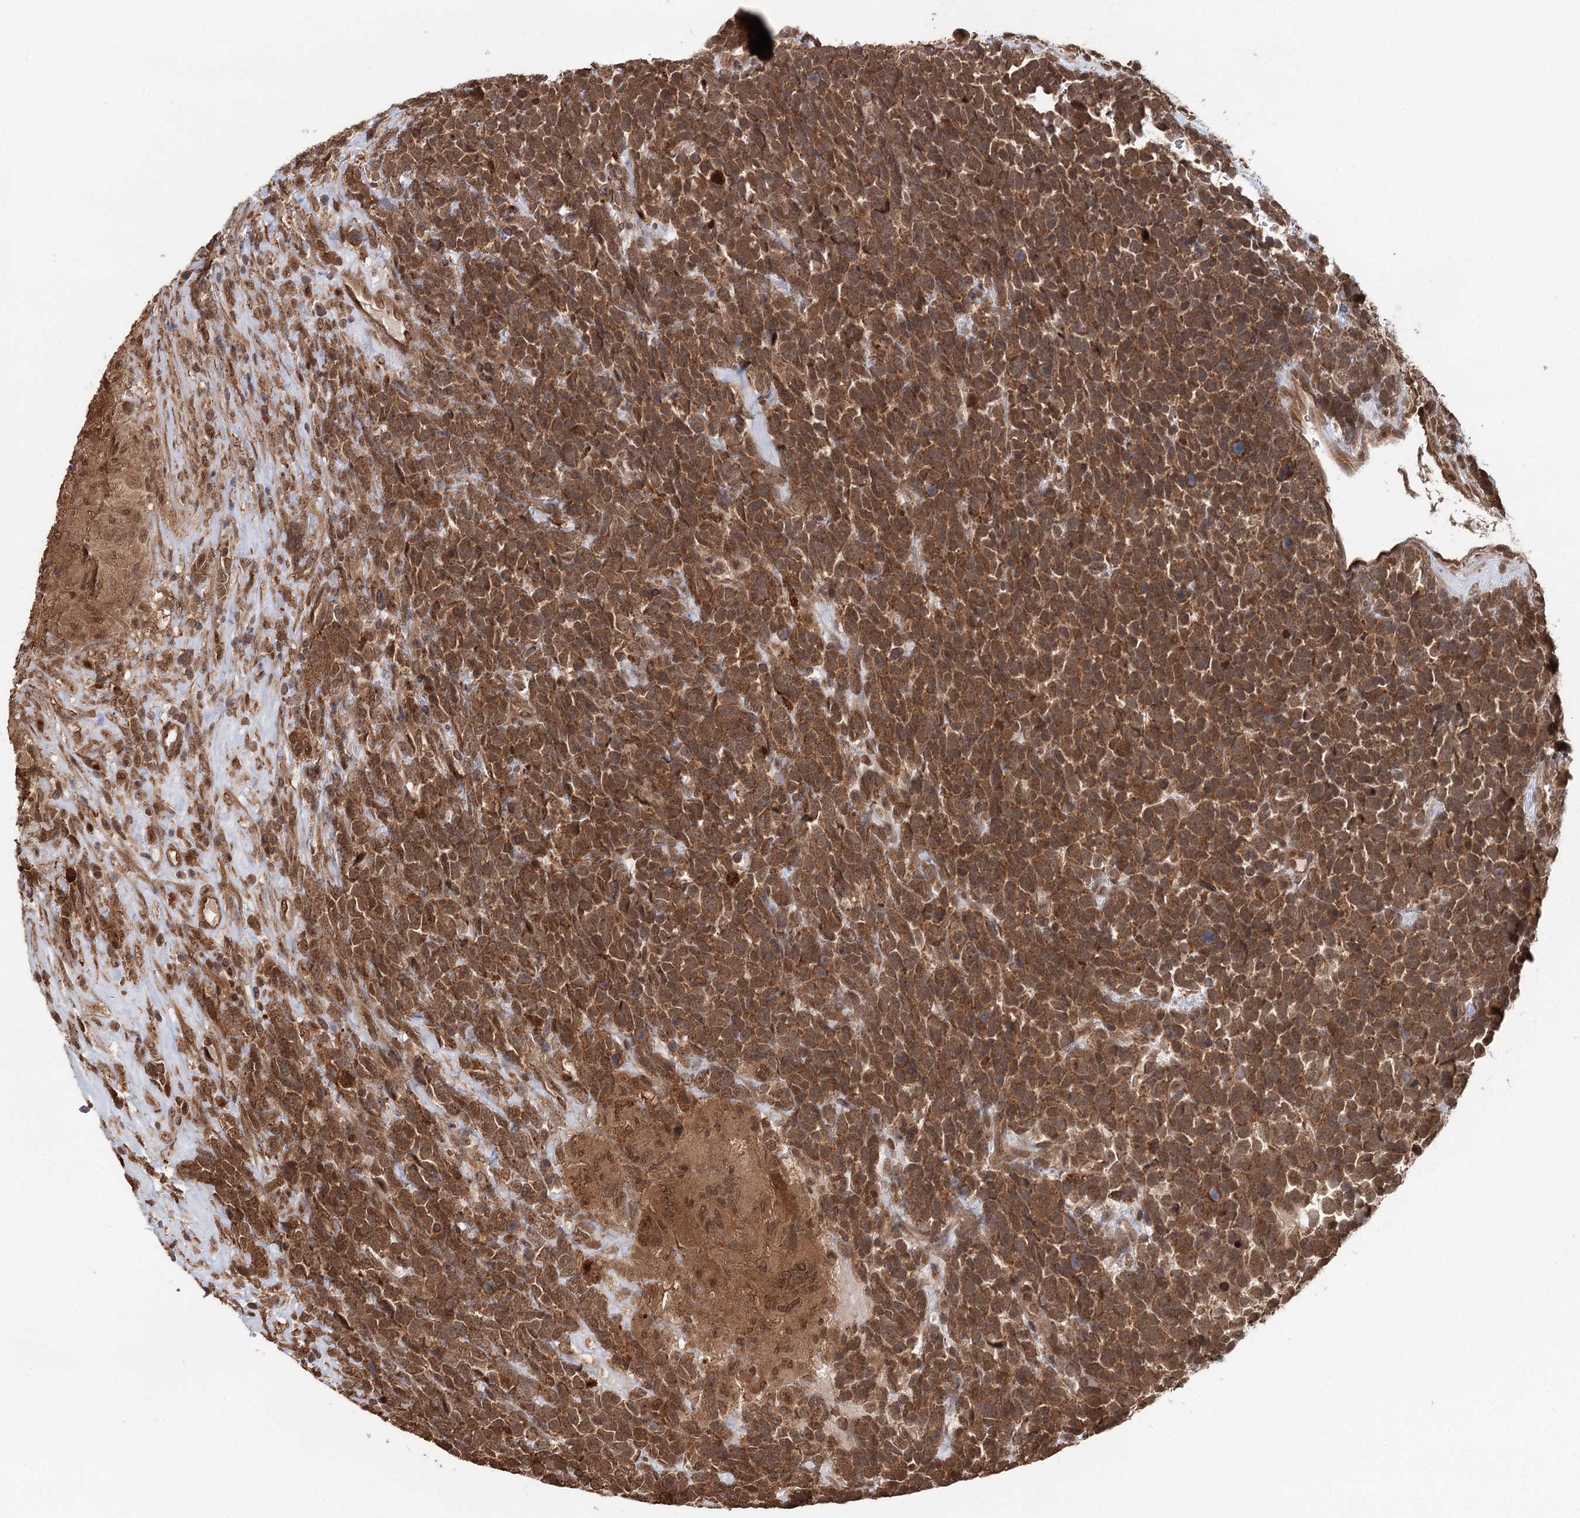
{"staining": {"intensity": "moderate", "quantity": ">75%", "location": "cytoplasmic/membranous,nuclear"}, "tissue": "urothelial cancer", "cell_type": "Tumor cells", "image_type": "cancer", "snomed": [{"axis": "morphology", "description": "Urothelial carcinoma, High grade"}, {"axis": "topography", "description": "Urinary bladder"}], "caption": "Immunohistochemistry photomicrograph of neoplastic tissue: urothelial cancer stained using IHC reveals medium levels of moderate protein expression localized specifically in the cytoplasmic/membranous and nuclear of tumor cells, appearing as a cytoplasmic/membranous and nuclear brown color.", "gene": "N6AMT1", "patient": {"sex": "female", "age": 82}}